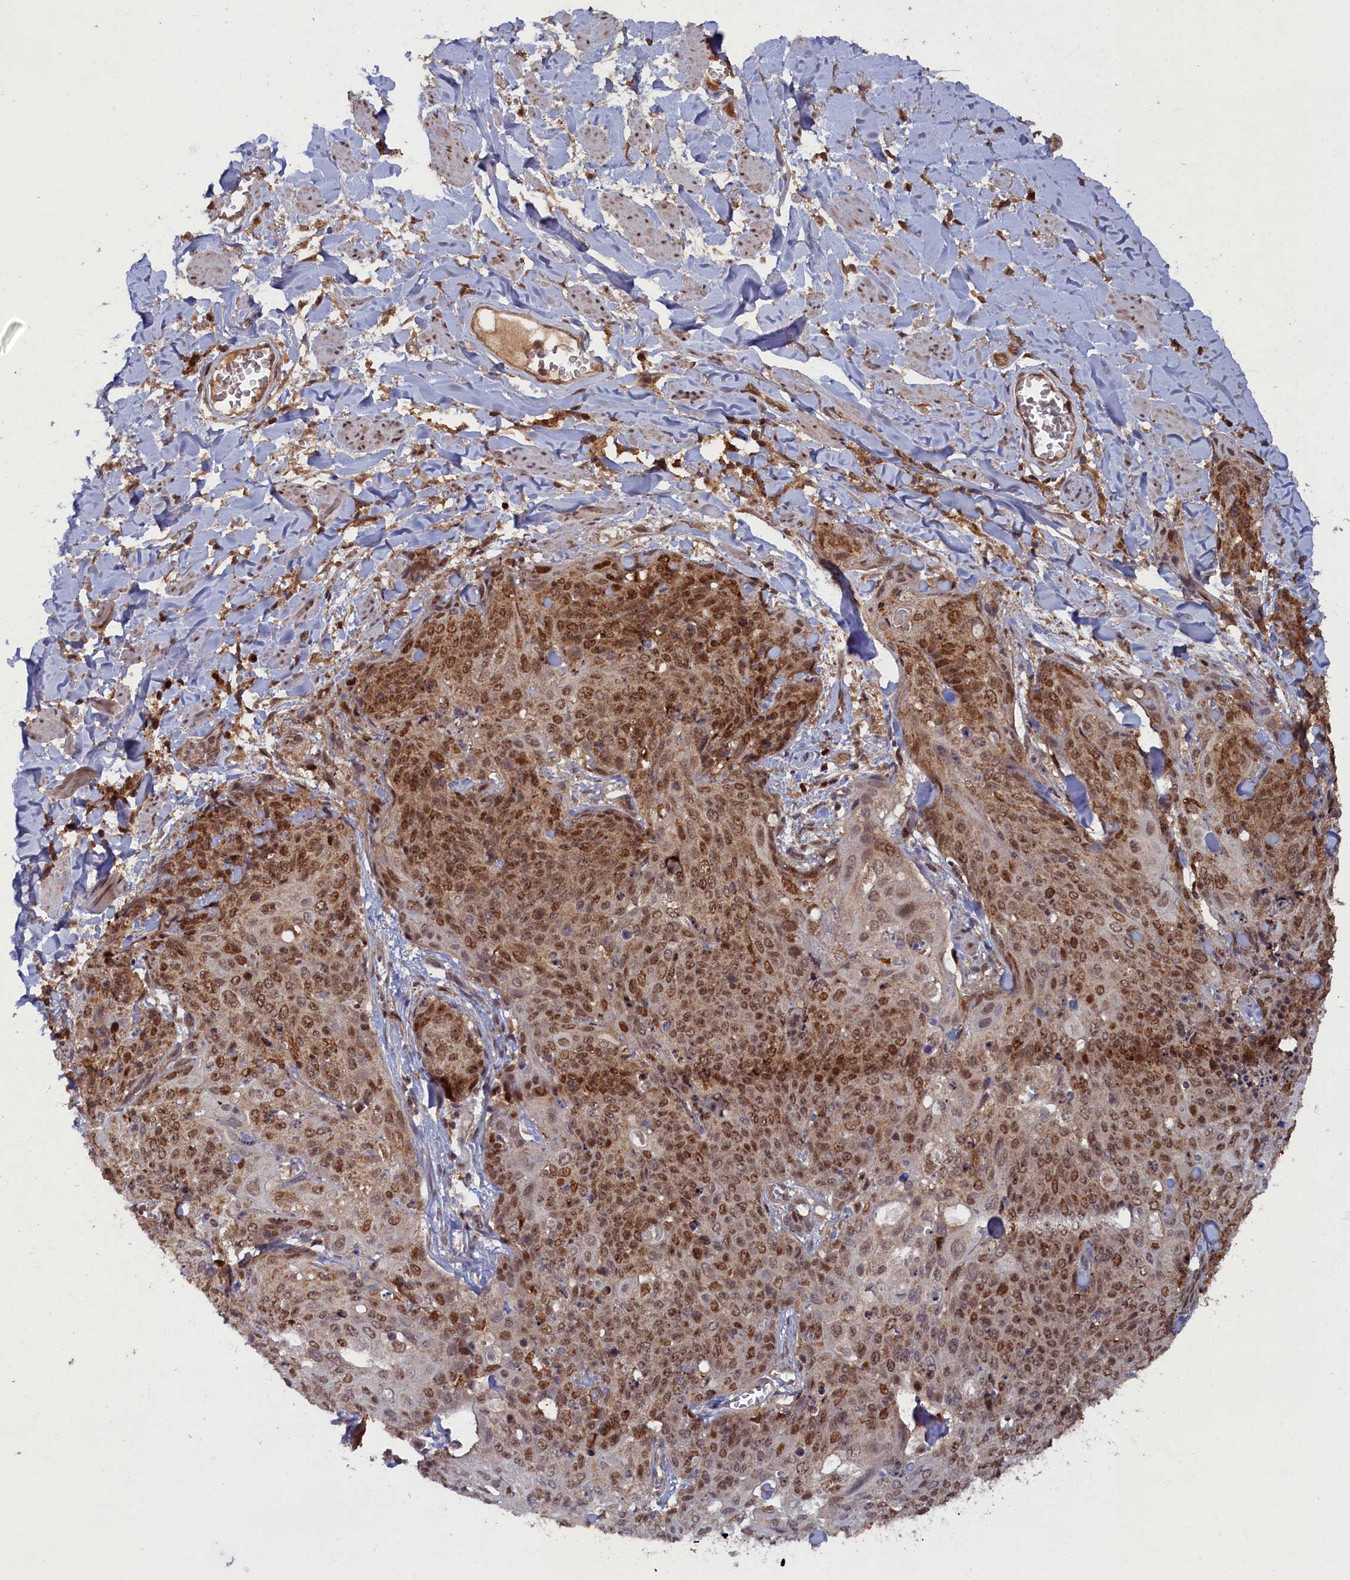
{"staining": {"intensity": "moderate", "quantity": ">75%", "location": "nuclear"}, "tissue": "skin cancer", "cell_type": "Tumor cells", "image_type": "cancer", "snomed": [{"axis": "morphology", "description": "Squamous cell carcinoma, NOS"}, {"axis": "topography", "description": "Skin"}, {"axis": "topography", "description": "Vulva"}], "caption": "DAB (3,3'-diaminobenzidine) immunohistochemical staining of skin cancer demonstrates moderate nuclear protein expression in about >75% of tumor cells.", "gene": "BRCA1", "patient": {"sex": "female", "age": 85}}